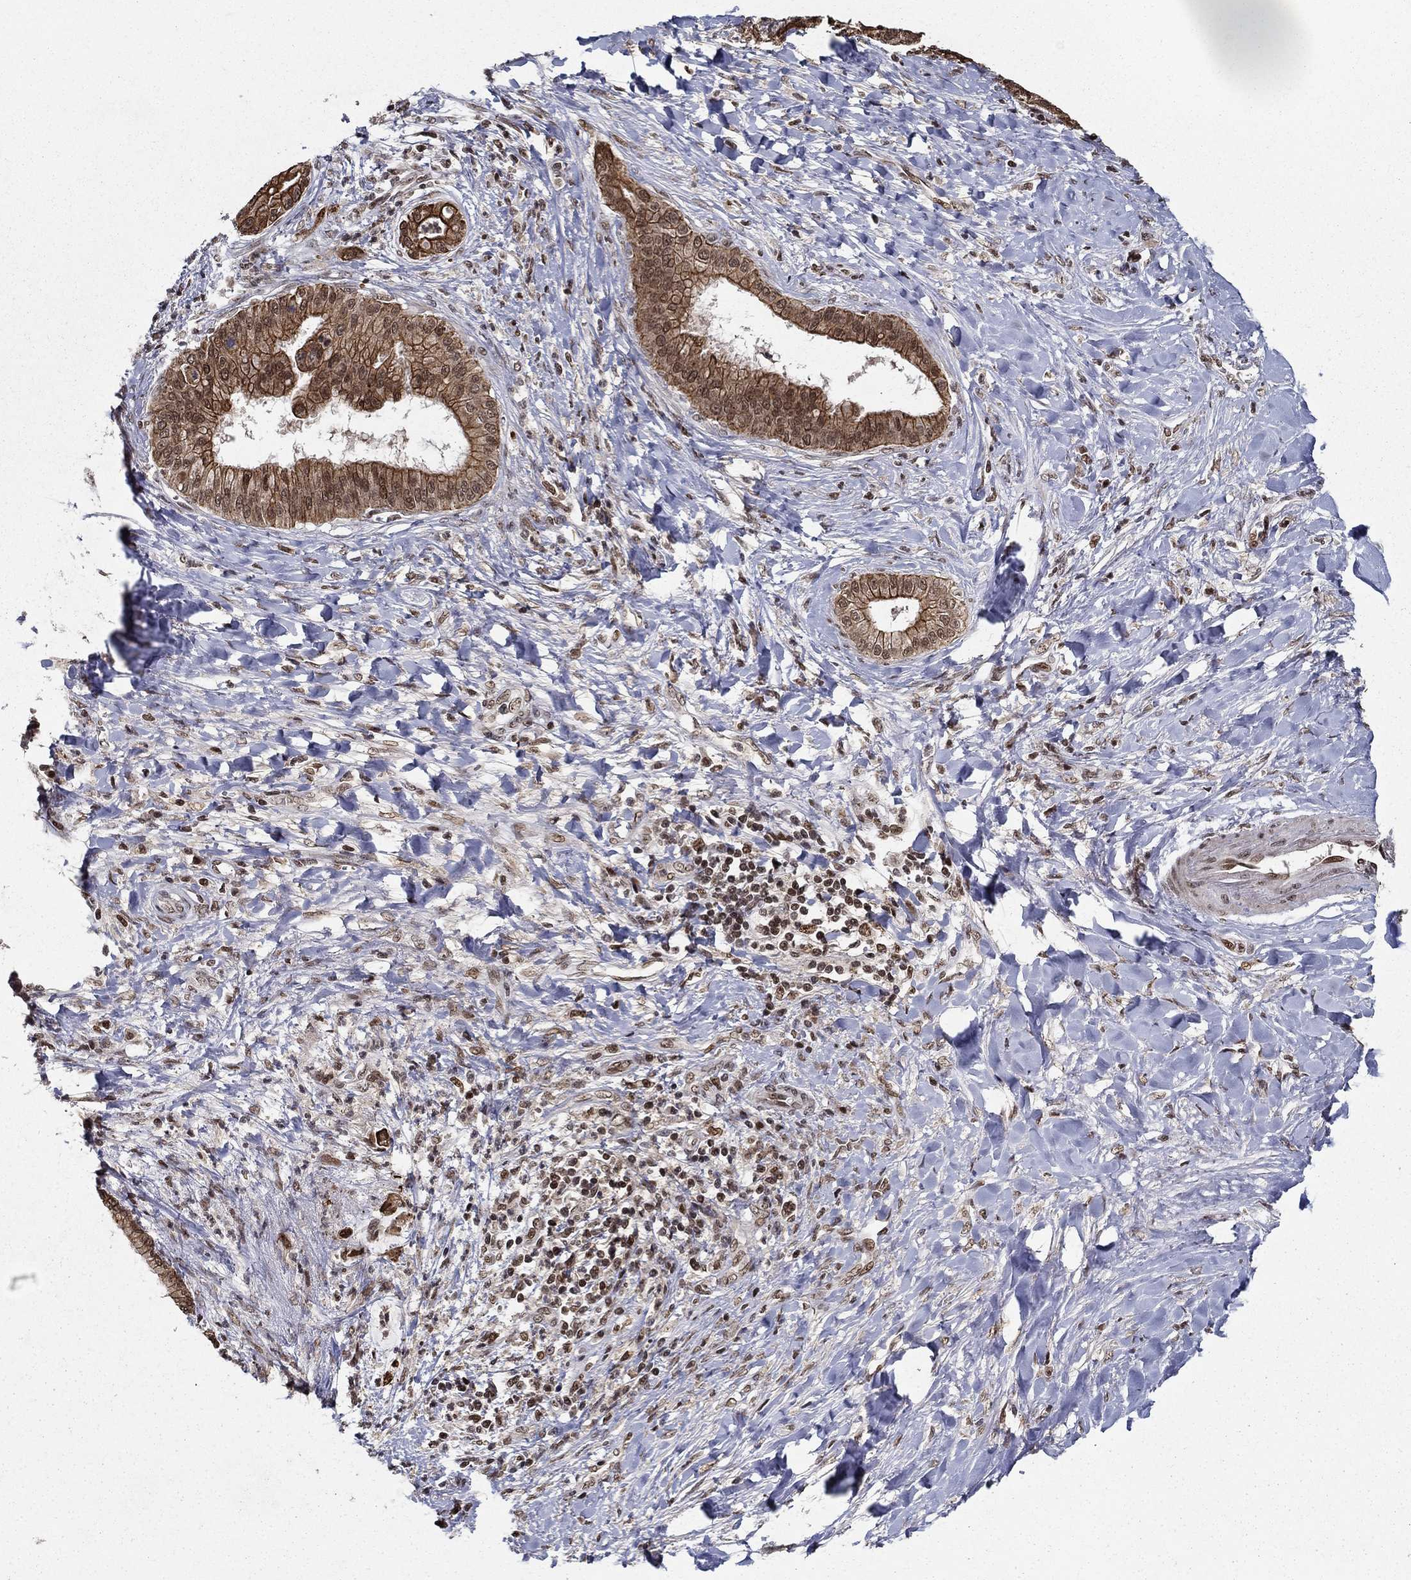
{"staining": {"intensity": "strong", "quantity": "25%-75%", "location": "cytoplasmic/membranous"}, "tissue": "liver cancer", "cell_type": "Tumor cells", "image_type": "cancer", "snomed": [{"axis": "morphology", "description": "Cholangiocarcinoma"}, {"axis": "topography", "description": "Liver"}], "caption": "This histopathology image shows immunohistochemistry staining of cholangiocarcinoma (liver), with high strong cytoplasmic/membranous positivity in approximately 25%-75% of tumor cells.", "gene": "CDCA7L", "patient": {"sex": "female", "age": 54}}